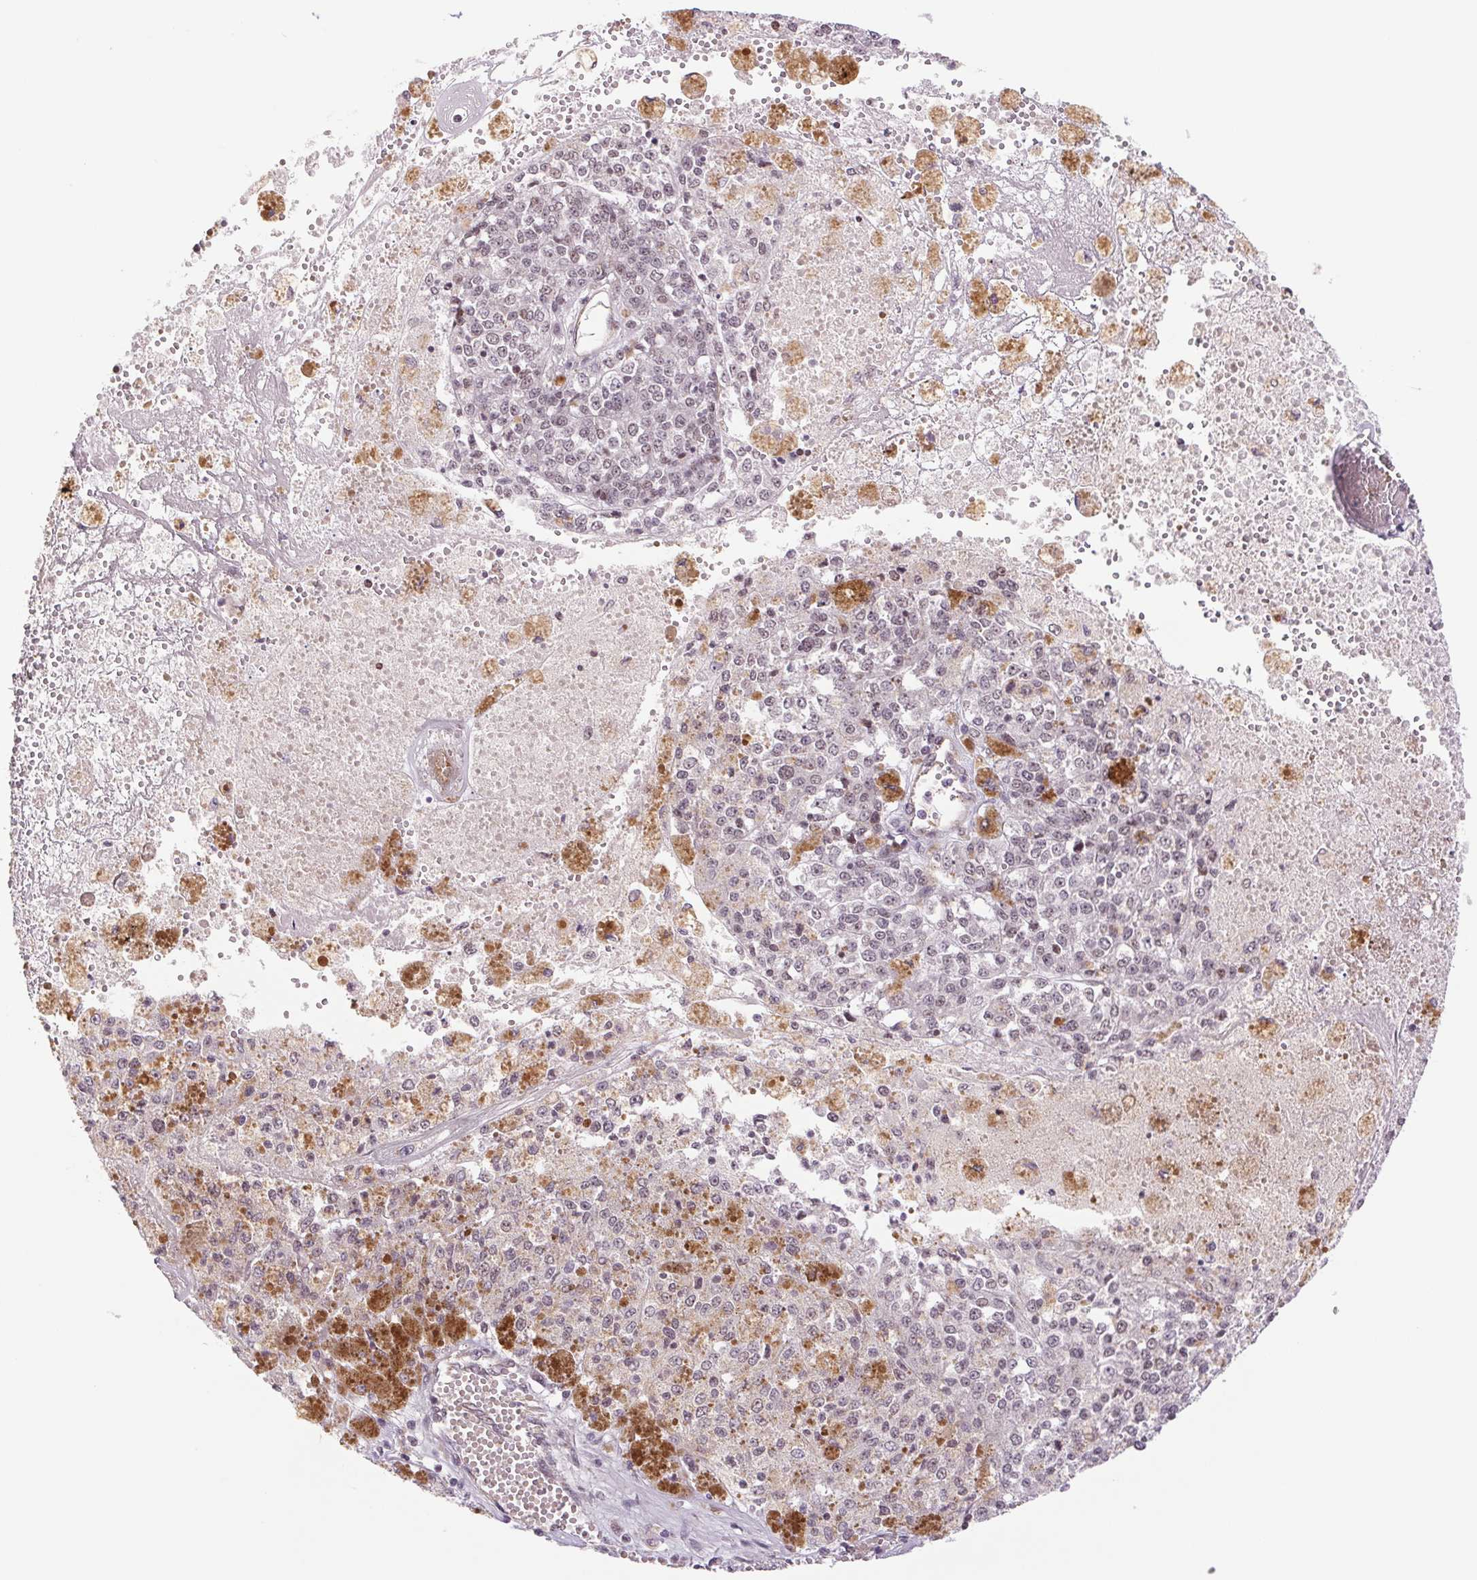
{"staining": {"intensity": "negative", "quantity": "none", "location": "none"}, "tissue": "melanoma", "cell_type": "Tumor cells", "image_type": "cancer", "snomed": [{"axis": "morphology", "description": "Malignant melanoma, Metastatic site"}, {"axis": "topography", "description": "Lymph node"}], "caption": "Human melanoma stained for a protein using immunohistochemistry (IHC) demonstrates no positivity in tumor cells.", "gene": "CWC25", "patient": {"sex": "female", "age": 64}}